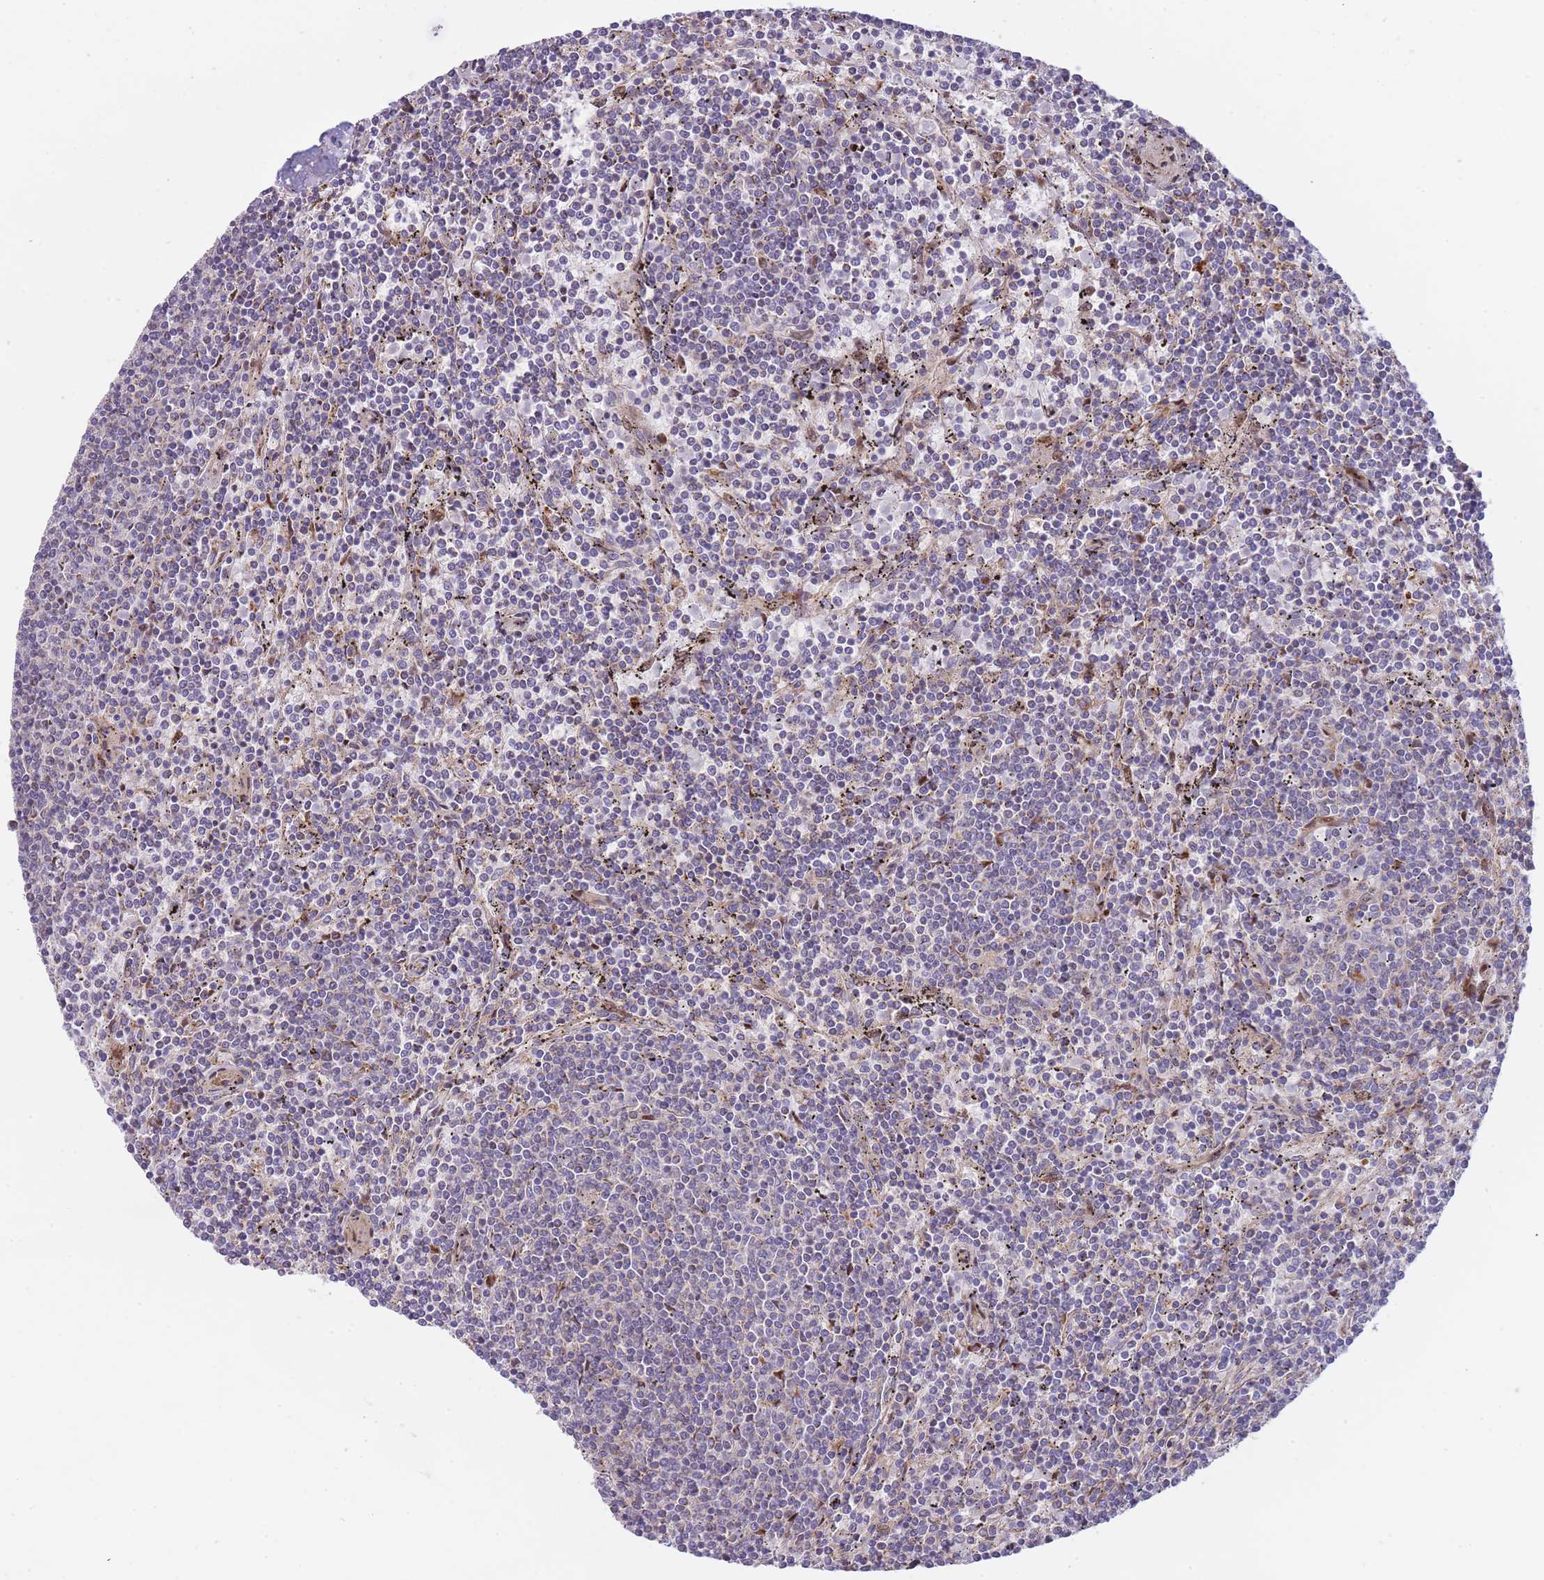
{"staining": {"intensity": "negative", "quantity": "none", "location": "none"}, "tissue": "lymphoma", "cell_type": "Tumor cells", "image_type": "cancer", "snomed": [{"axis": "morphology", "description": "Malignant lymphoma, non-Hodgkin's type, Low grade"}, {"axis": "topography", "description": "Spleen"}], "caption": "IHC of lymphoma displays no positivity in tumor cells.", "gene": "ATP5MC2", "patient": {"sex": "female", "age": 50}}